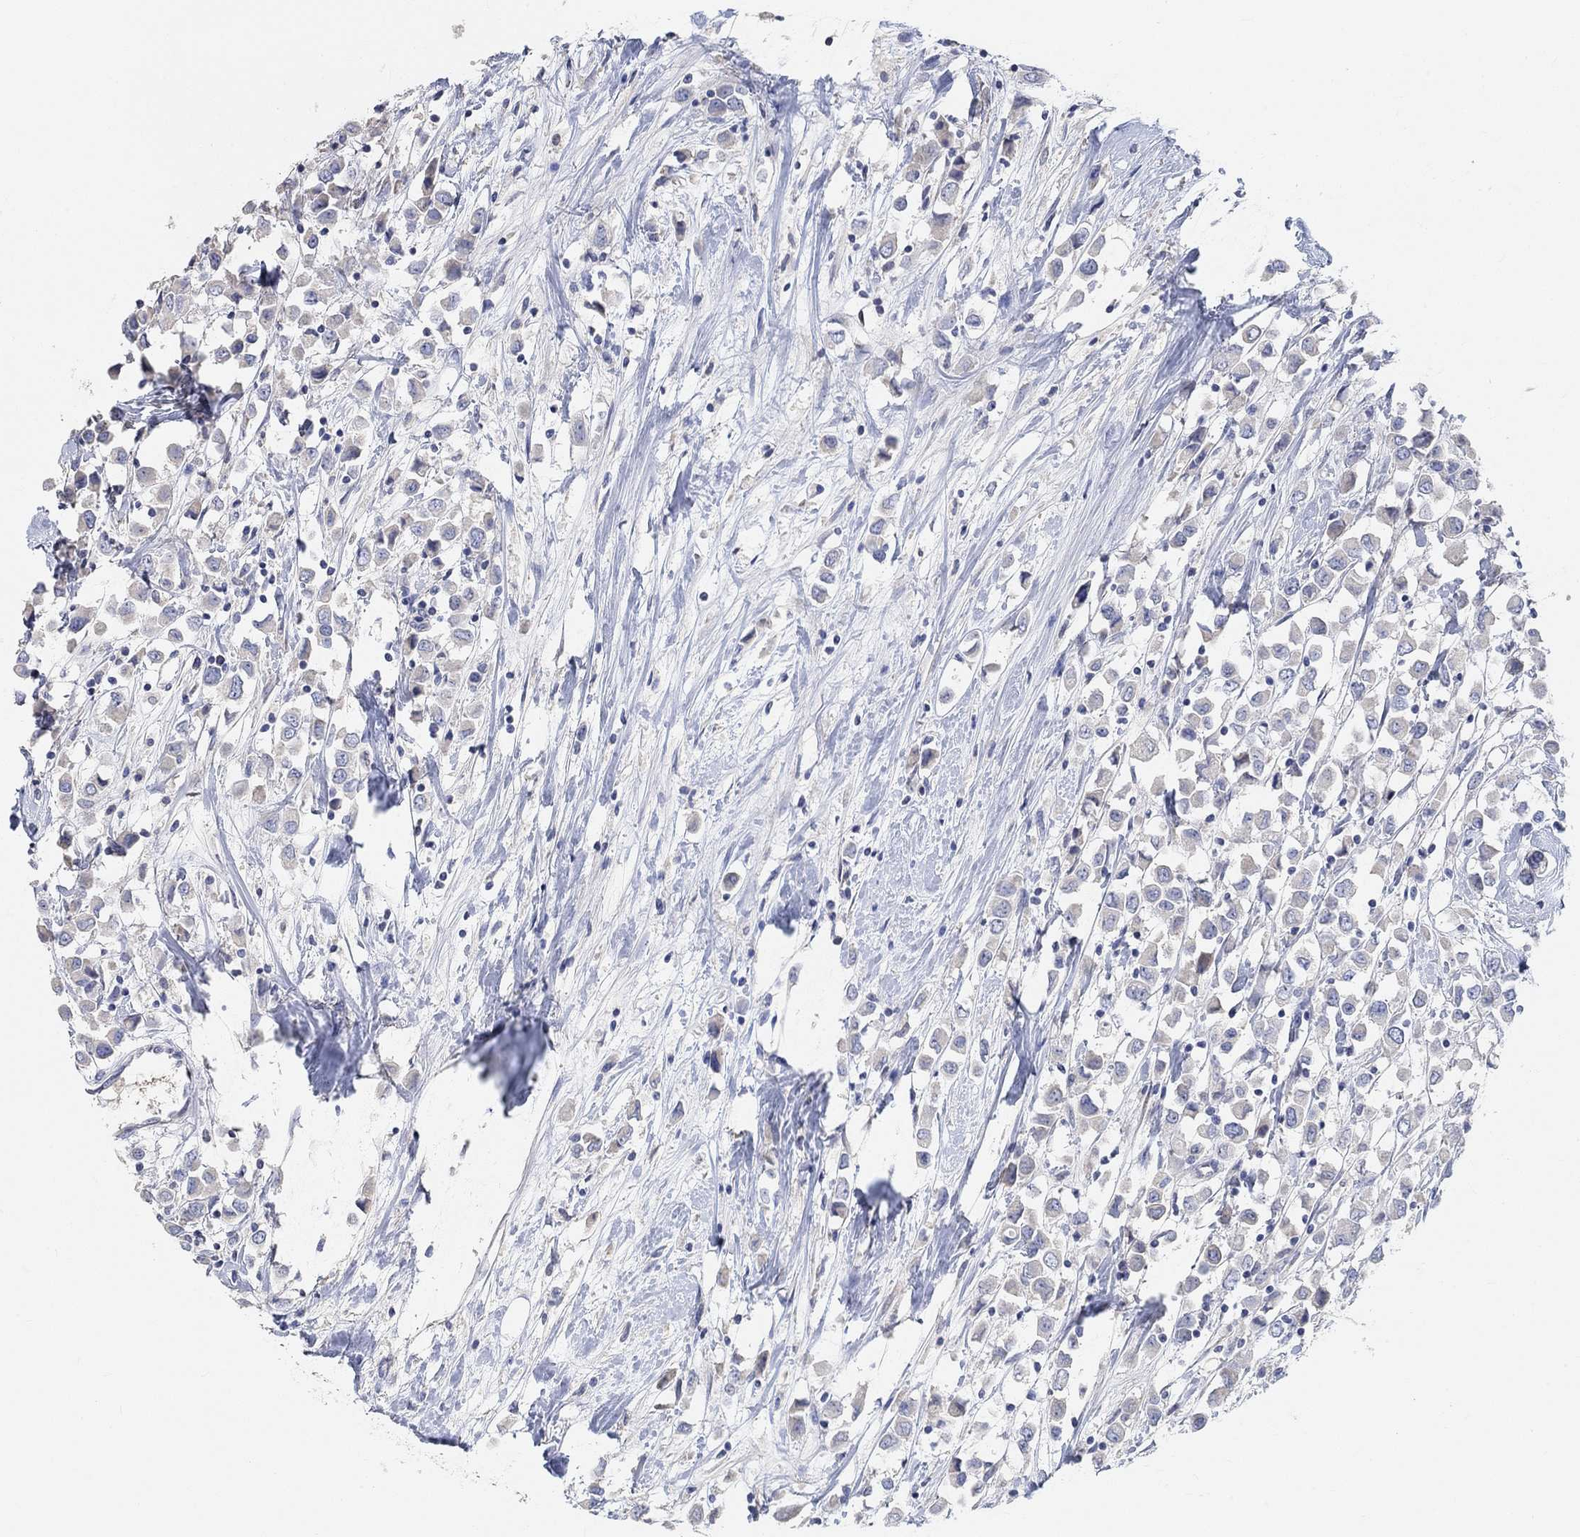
{"staining": {"intensity": "negative", "quantity": "none", "location": "none"}, "tissue": "breast cancer", "cell_type": "Tumor cells", "image_type": "cancer", "snomed": [{"axis": "morphology", "description": "Duct carcinoma"}, {"axis": "topography", "description": "Breast"}], "caption": "DAB immunohistochemical staining of human intraductal carcinoma (breast) displays no significant expression in tumor cells. (DAB (3,3'-diaminobenzidine) IHC with hematoxylin counter stain).", "gene": "NLRP14", "patient": {"sex": "female", "age": 61}}